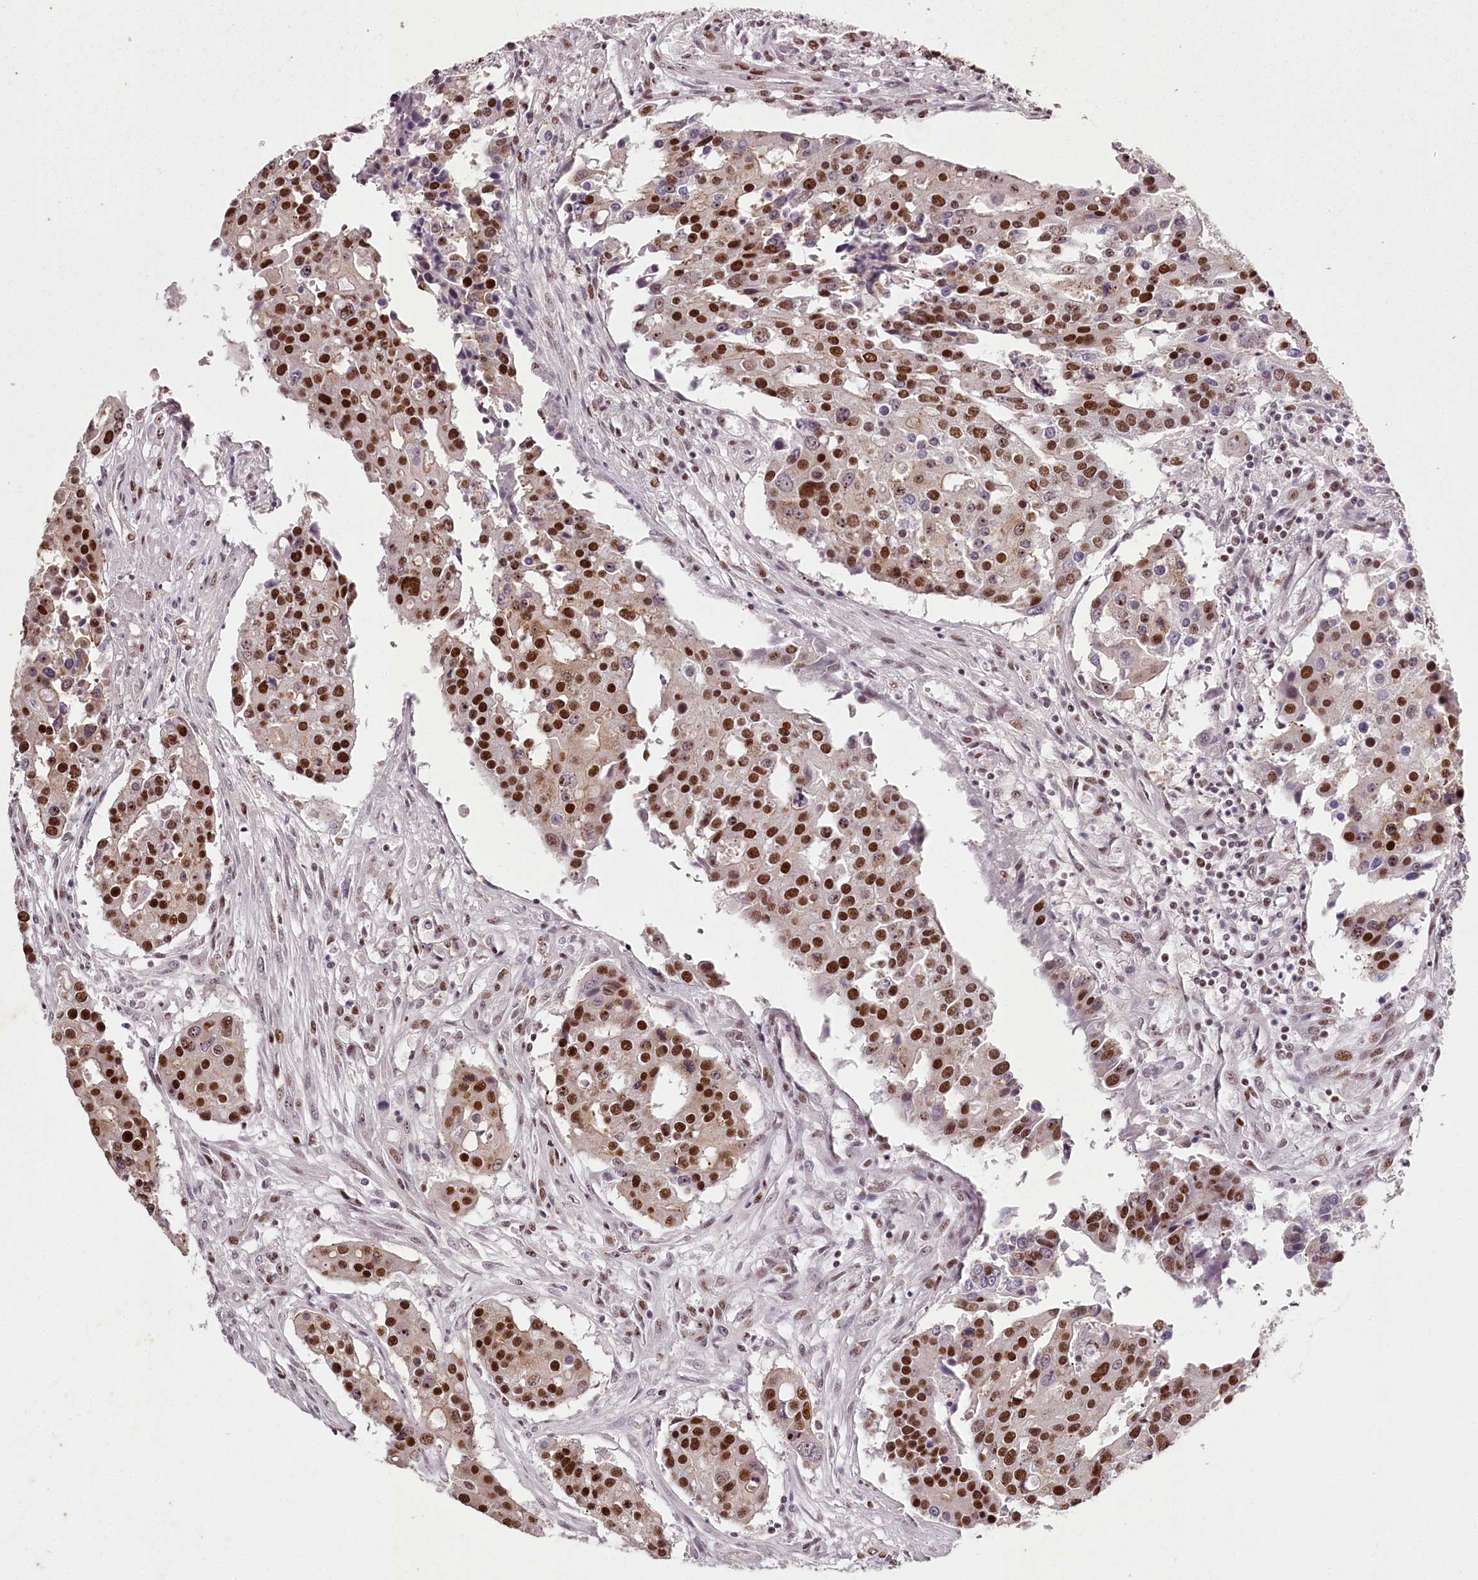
{"staining": {"intensity": "strong", "quantity": ">75%", "location": "nuclear"}, "tissue": "colorectal cancer", "cell_type": "Tumor cells", "image_type": "cancer", "snomed": [{"axis": "morphology", "description": "Adenocarcinoma, NOS"}, {"axis": "topography", "description": "Colon"}], "caption": "Colorectal cancer stained with IHC exhibits strong nuclear expression in about >75% of tumor cells.", "gene": "PSPC1", "patient": {"sex": "male", "age": 77}}